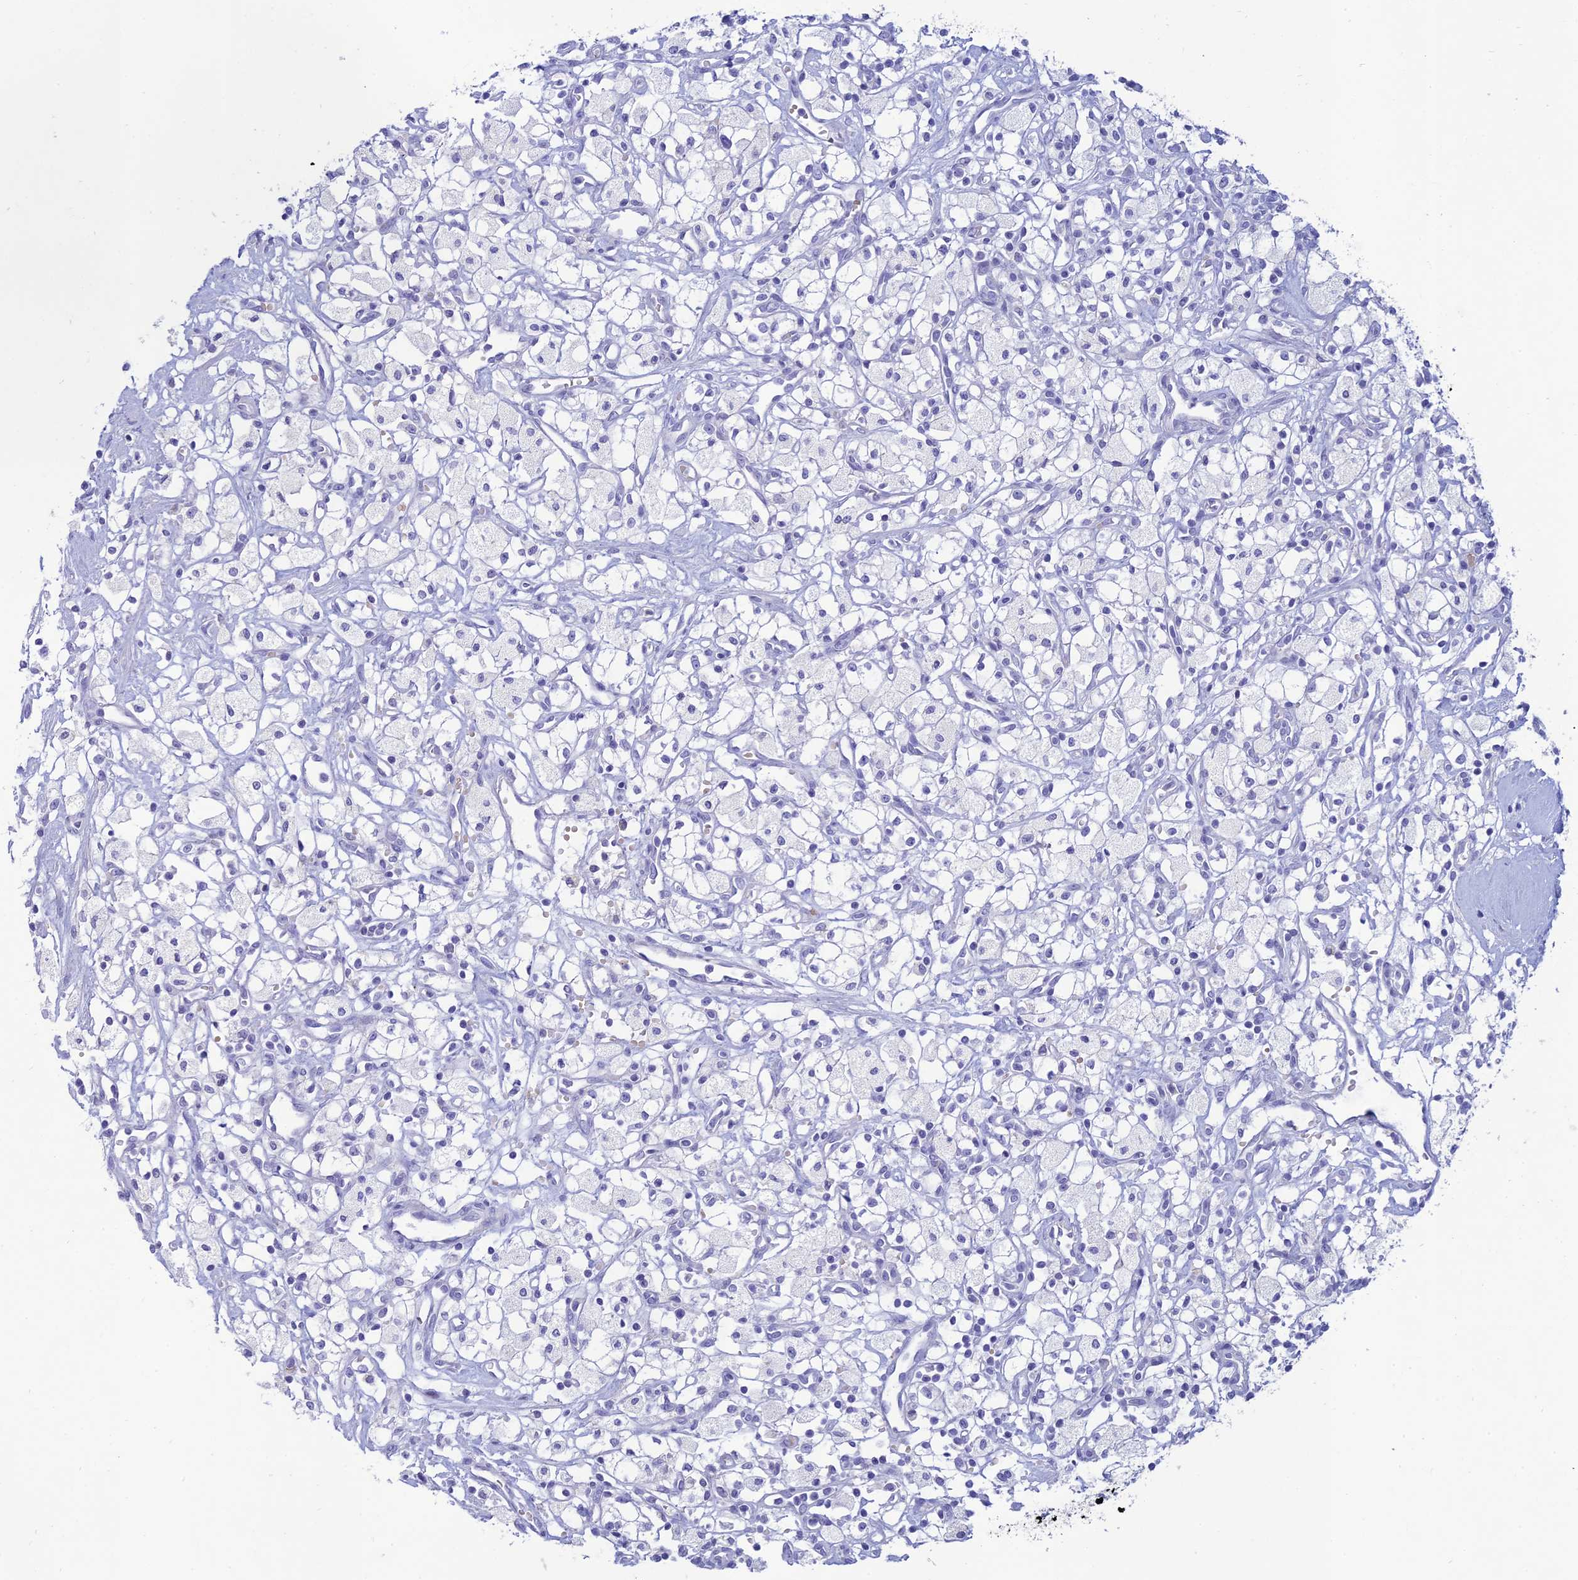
{"staining": {"intensity": "negative", "quantity": "none", "location": "none"}, "tissue": "renal cancer", "cell_type": "Tumor cells", "image_type": "cancer", "snomed": [{"axis": "morphology", "description": "Adenocarcinoma, NOS"}, {"axis": "topography", "description": "Kidney"}], "caption": "Tumor cells show no significant staining in renal cancer.", "gene": "MAL2", "patient": {"sex": "male", "age": 59}}